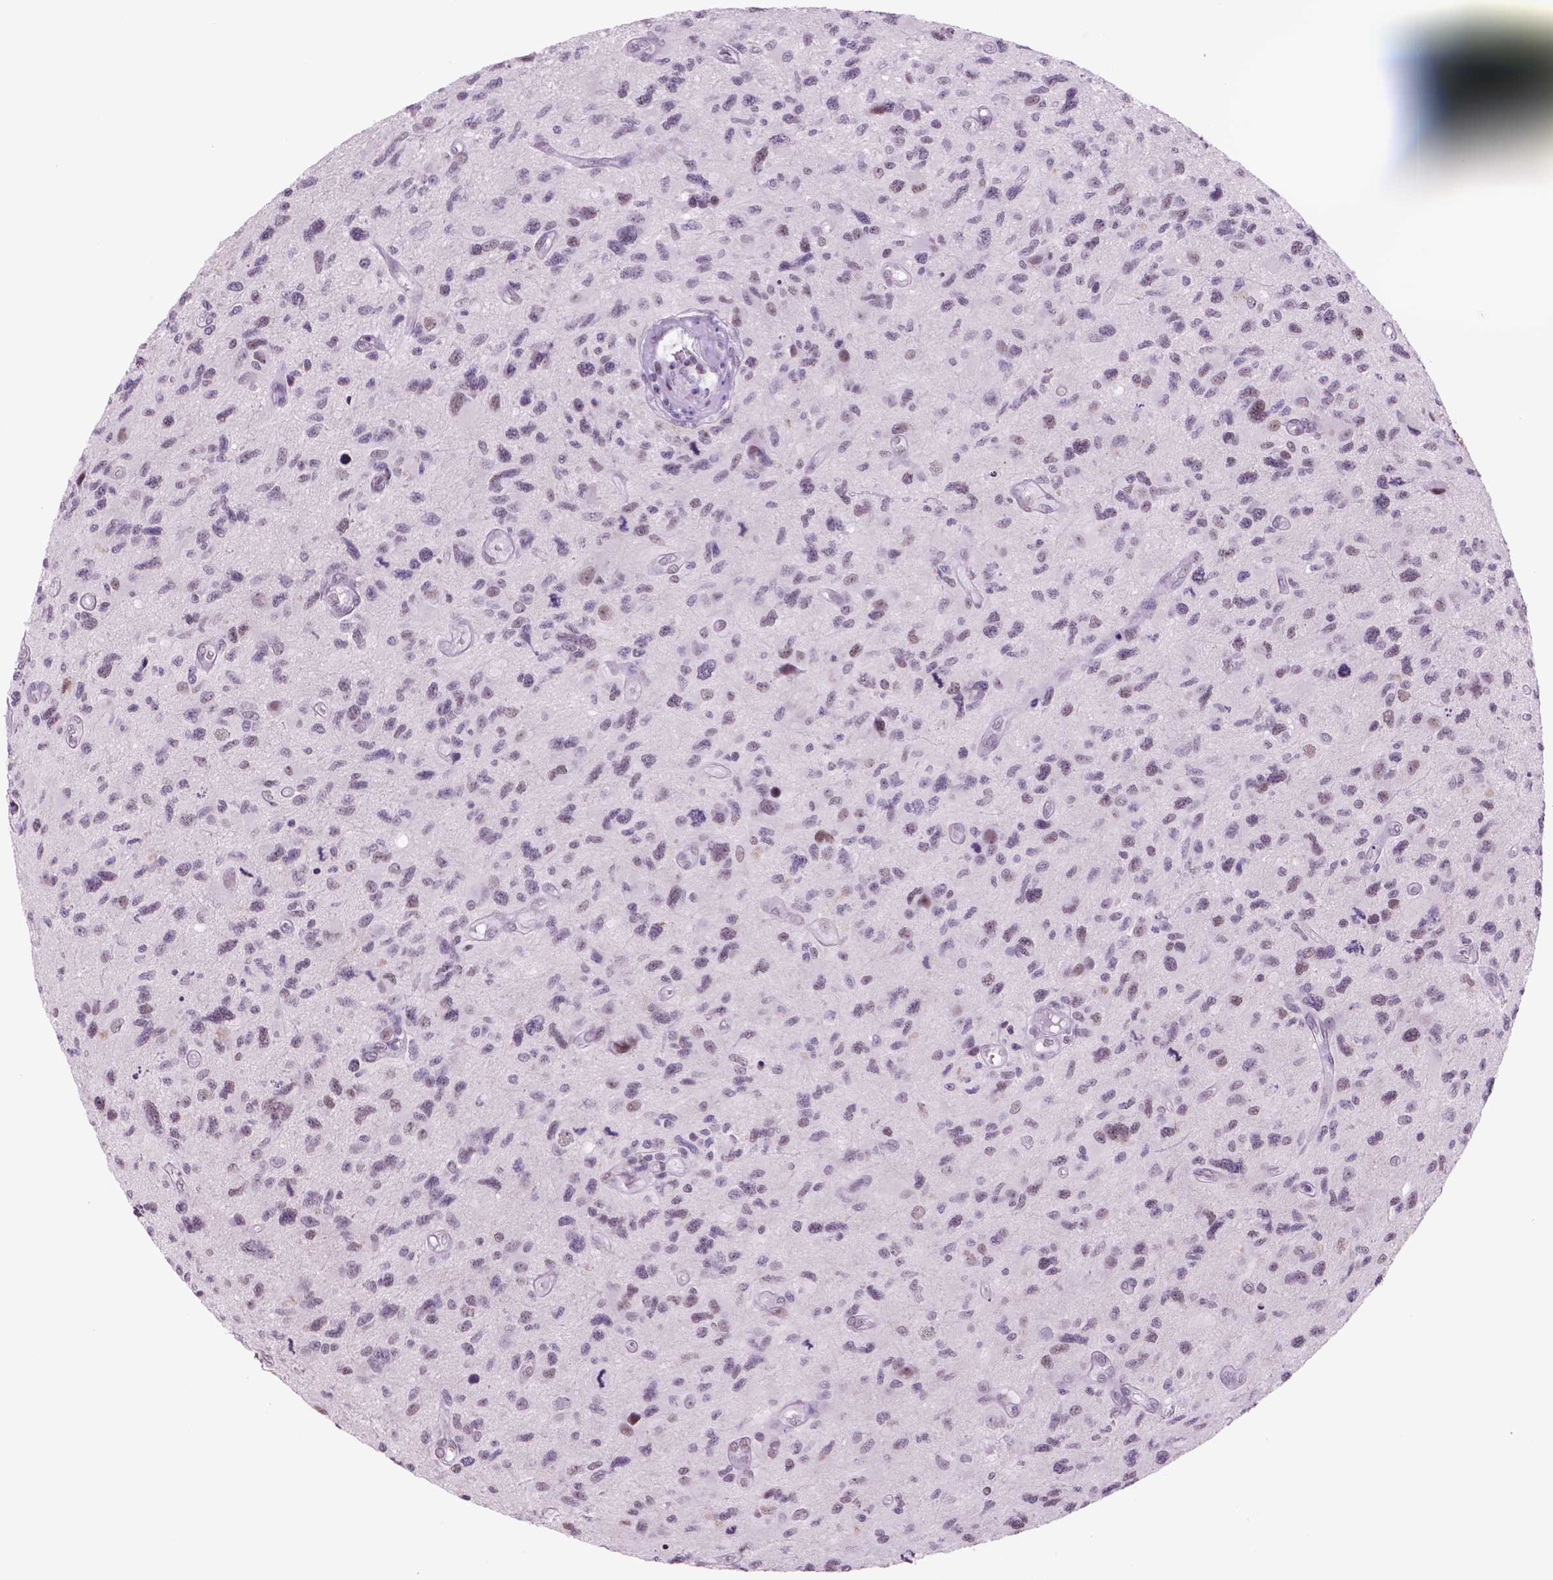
{"staining": {"intensity": "weak", "quantity": "25%-75%", "location": "nuclear"}, "tissue": "glioma", "cell_type": "Tumor cells", "image_type": "cancer", "snomed": [{"axis": "morphology", "description": "Glioma, malignant, NOS"}, {"axis": "morphology", "description": "Glioma, malignant, High grade"}, {"axis": "topography", "description": "Brain"}], "caption": "Protein staining of malignant glioma tissue demonstrates weak nuclear expression in about 25%-75% of tumor cells.", "gene": "POLR3D", "patient": {"sex": "female", "age": 71}}